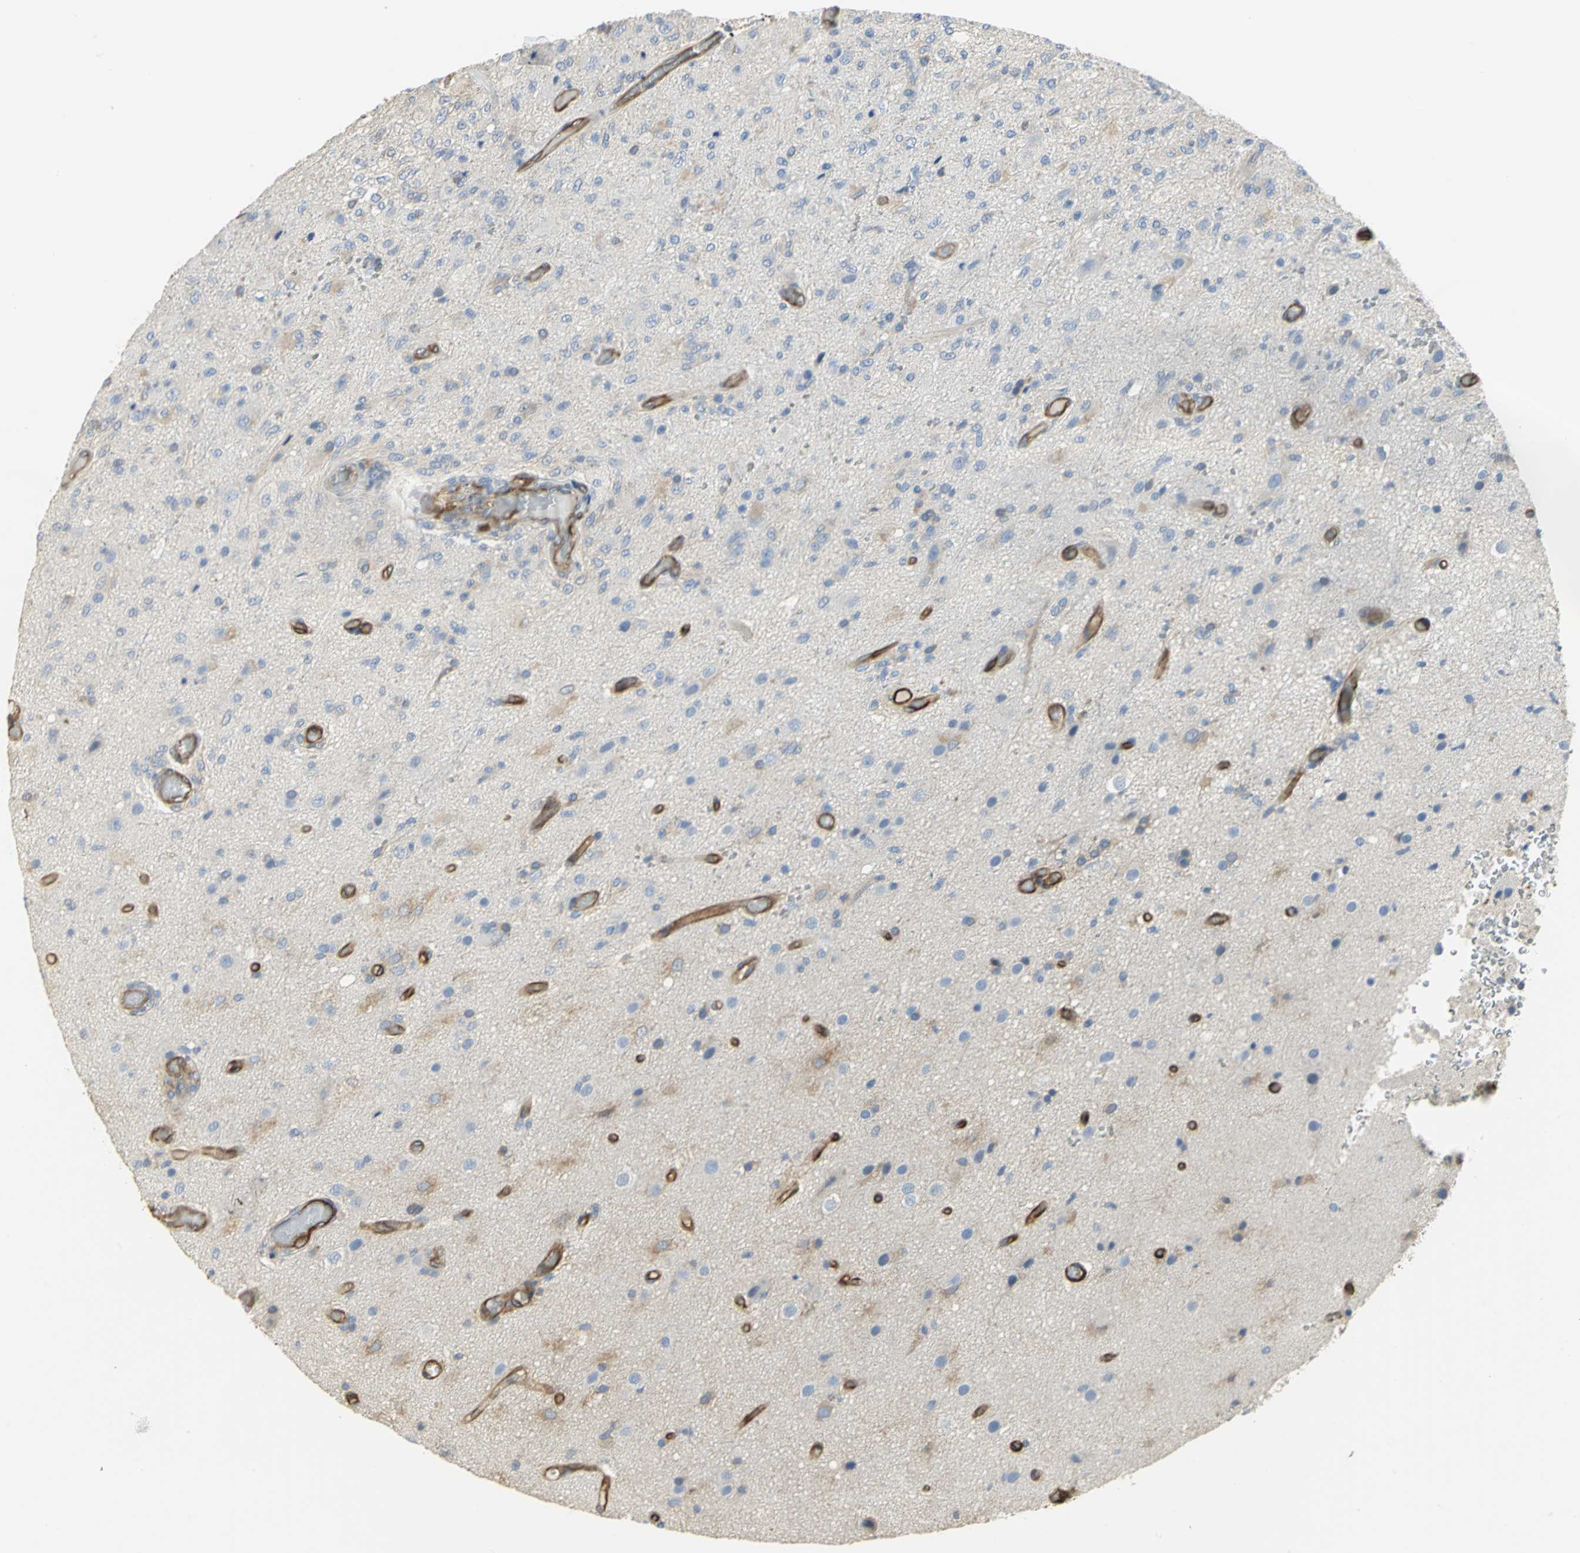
{"staining": {"intensity": "weak", "quantity": "25%-75%", "location": "cytoplasmic/membranous"}, "tissue": "glioma", "cell_type": "Tumor cells", "image_type": "cancer", "snomed": [{"axis": "morphology", "description": "Normal tissue, NOS"}, {"axis": "morphology", "description": "Glioma, malignant, High grade"}, {"axis": "topography", "description": "Cerebral cortex"}], "caption": "This histopathology image exhibits IHC staining of glioma, with low weak cytoplasmic/membranous staining in about 25%-75% of tumor cells.", "gene": "FLNB", "patient": {"sex": "male", "age": 77}}